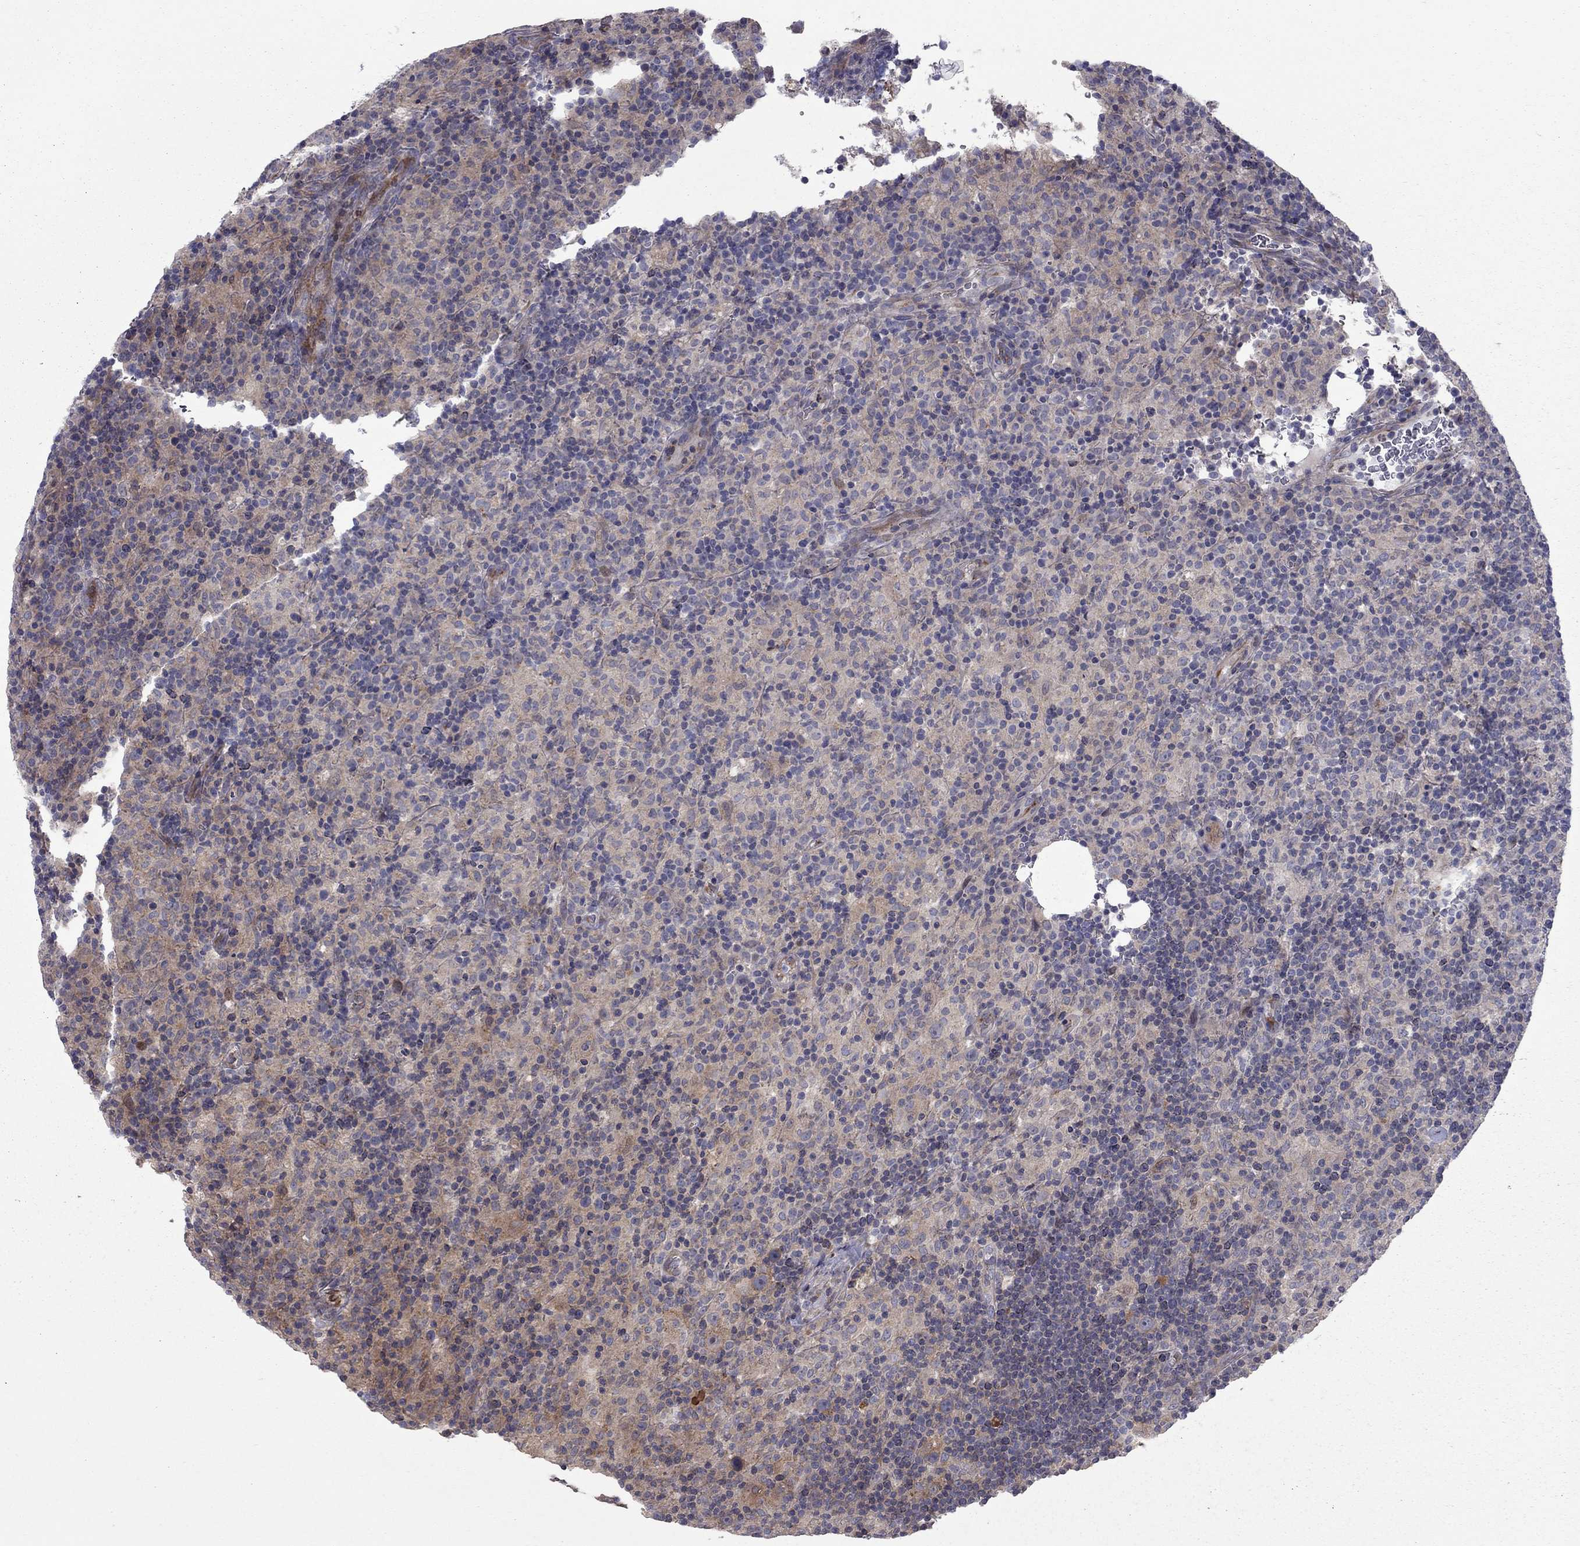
{"staining": {"intensity": "negative", "quantity": "none", "location": "none"}, "tissue": "lymphoma", "cell_type": "Tumor cells", "image_type": "cancer", "snomed": [{"axis": "morphology", "description": "Hodgkin's disease, NOS"}, {"axis": "topography", "description": "Lymph node"}], "caption": "DAB (3,3'-diaminobenzidine) immunohistochemical staining of human Hodgkin's disease exhibits no significant staining in tumor cells. (DAB (3,3'-diaminobenzidine) IHC, high magnification).", "gene": "DUSP7", "patient": {"sex": "male", "age": 70}}